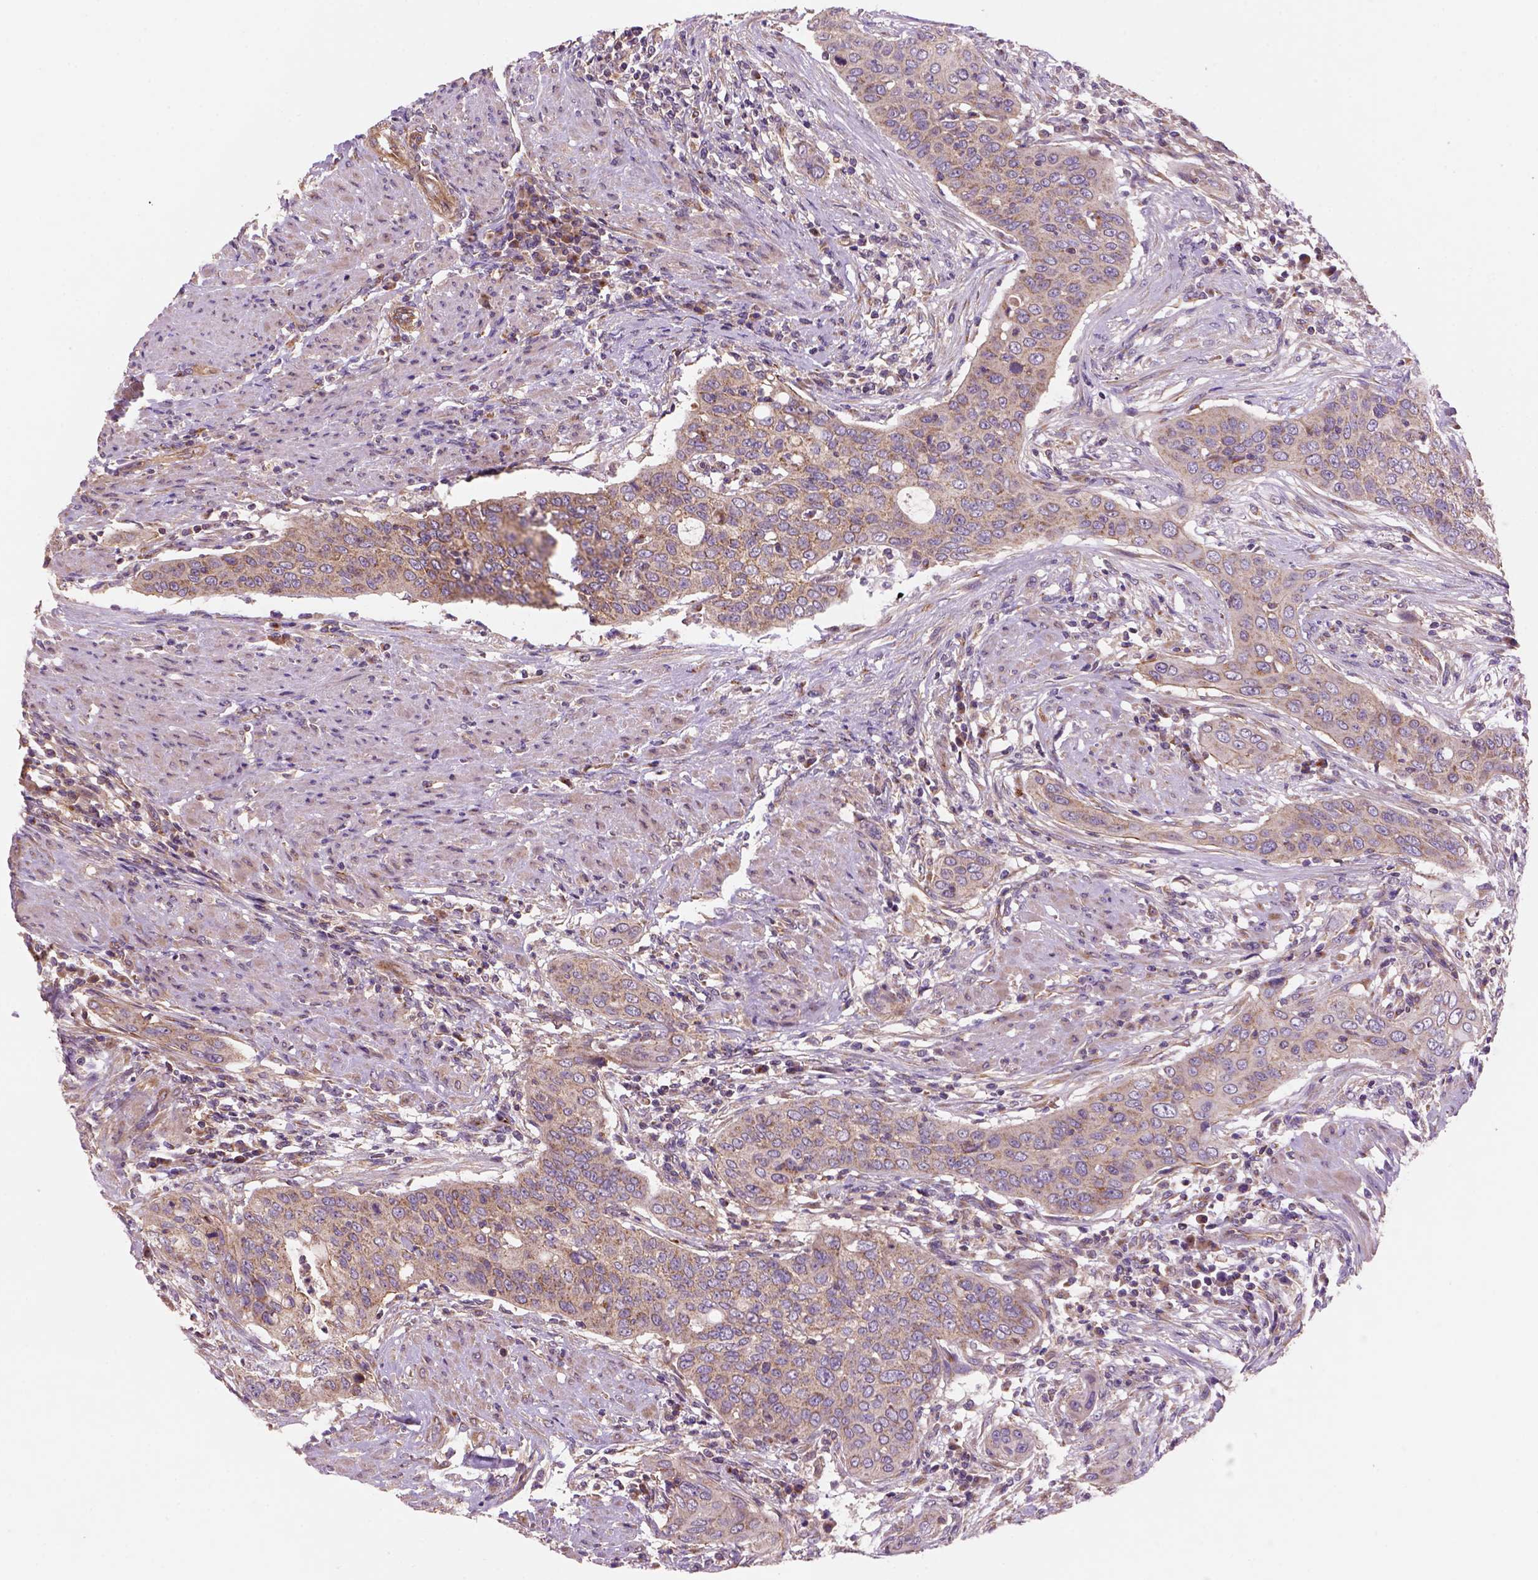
{"staining": {"intensity": "weak", "quantity": ">75%", "location": "cytoplasmic/membranous"}, "tissue": "urothelial cancer", "cell_type": "Tumor cells", "image_type": "cancer", "snomed": [{"axis": "morphology", "description": "Urothelial carcinoma, High grade"}, {"axis": "topography", "description": "Urinary bladder"}], "caption": "Weak cytoplasmic/membranous staining is identified in about >75% of tumor cells in high-grade urothelial carcinoma. Nuclei are stained in blue.", "gene": "WARS2", "patient": {"sex": "male", "age": 82}}